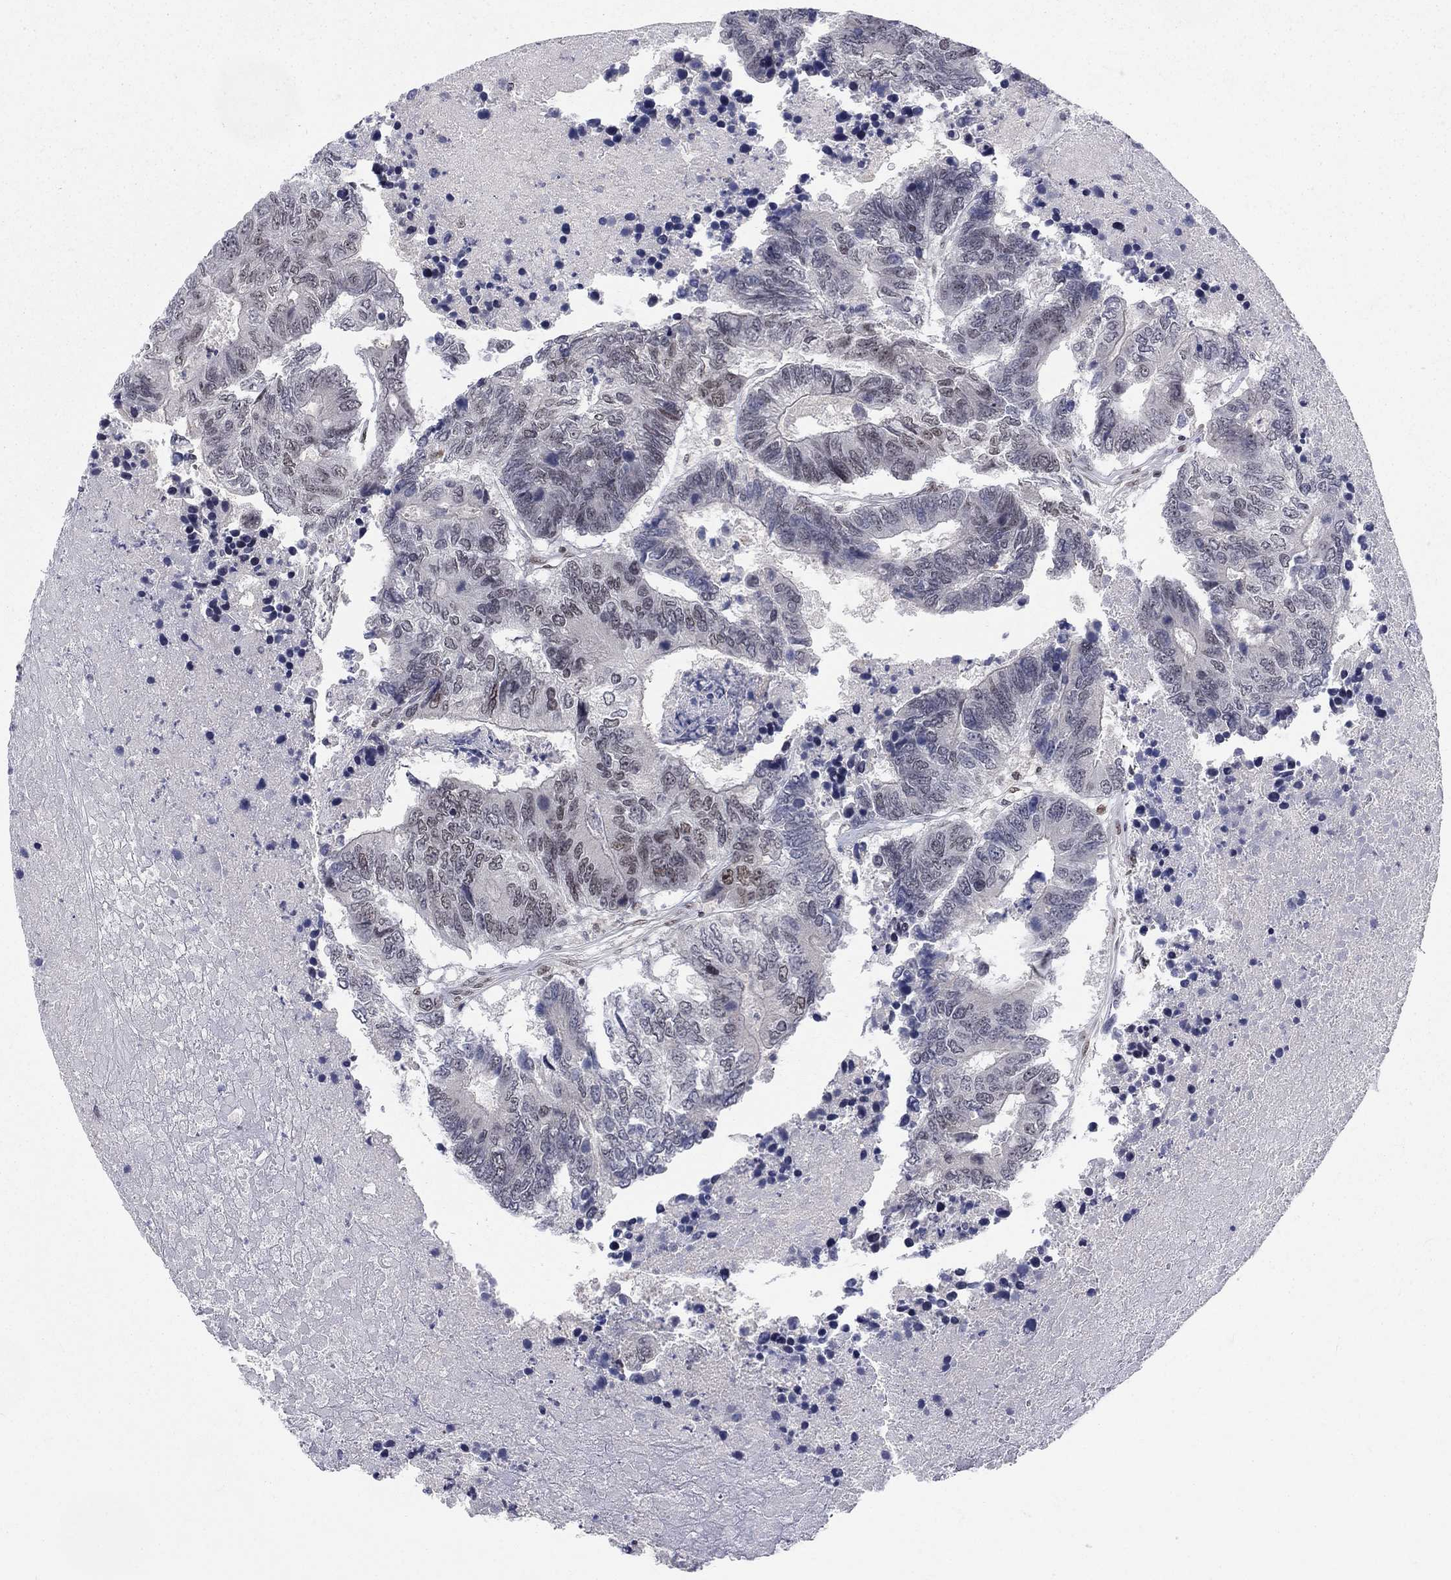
{"staining": {"intensity": "negative", "quantity": "none", "location": "none"}, "tissue": "colorectal cancer", "cell_type": "Tumor cells", "image_type": "cancer", "snomed": [{"axis": "morphology", "description": "Adenocarcinoma, NOS"}, {"axis": "topography", "description": "Colon"}], "caption": "Immunohistochemistry (IHC) micrograph of neoplastic tissue: colorectal cancer stained with DAB displays no significant protein positivity in tumor cells.", "gene": "FYTTD1", "patient": {"sex": "female", "age": 48}}